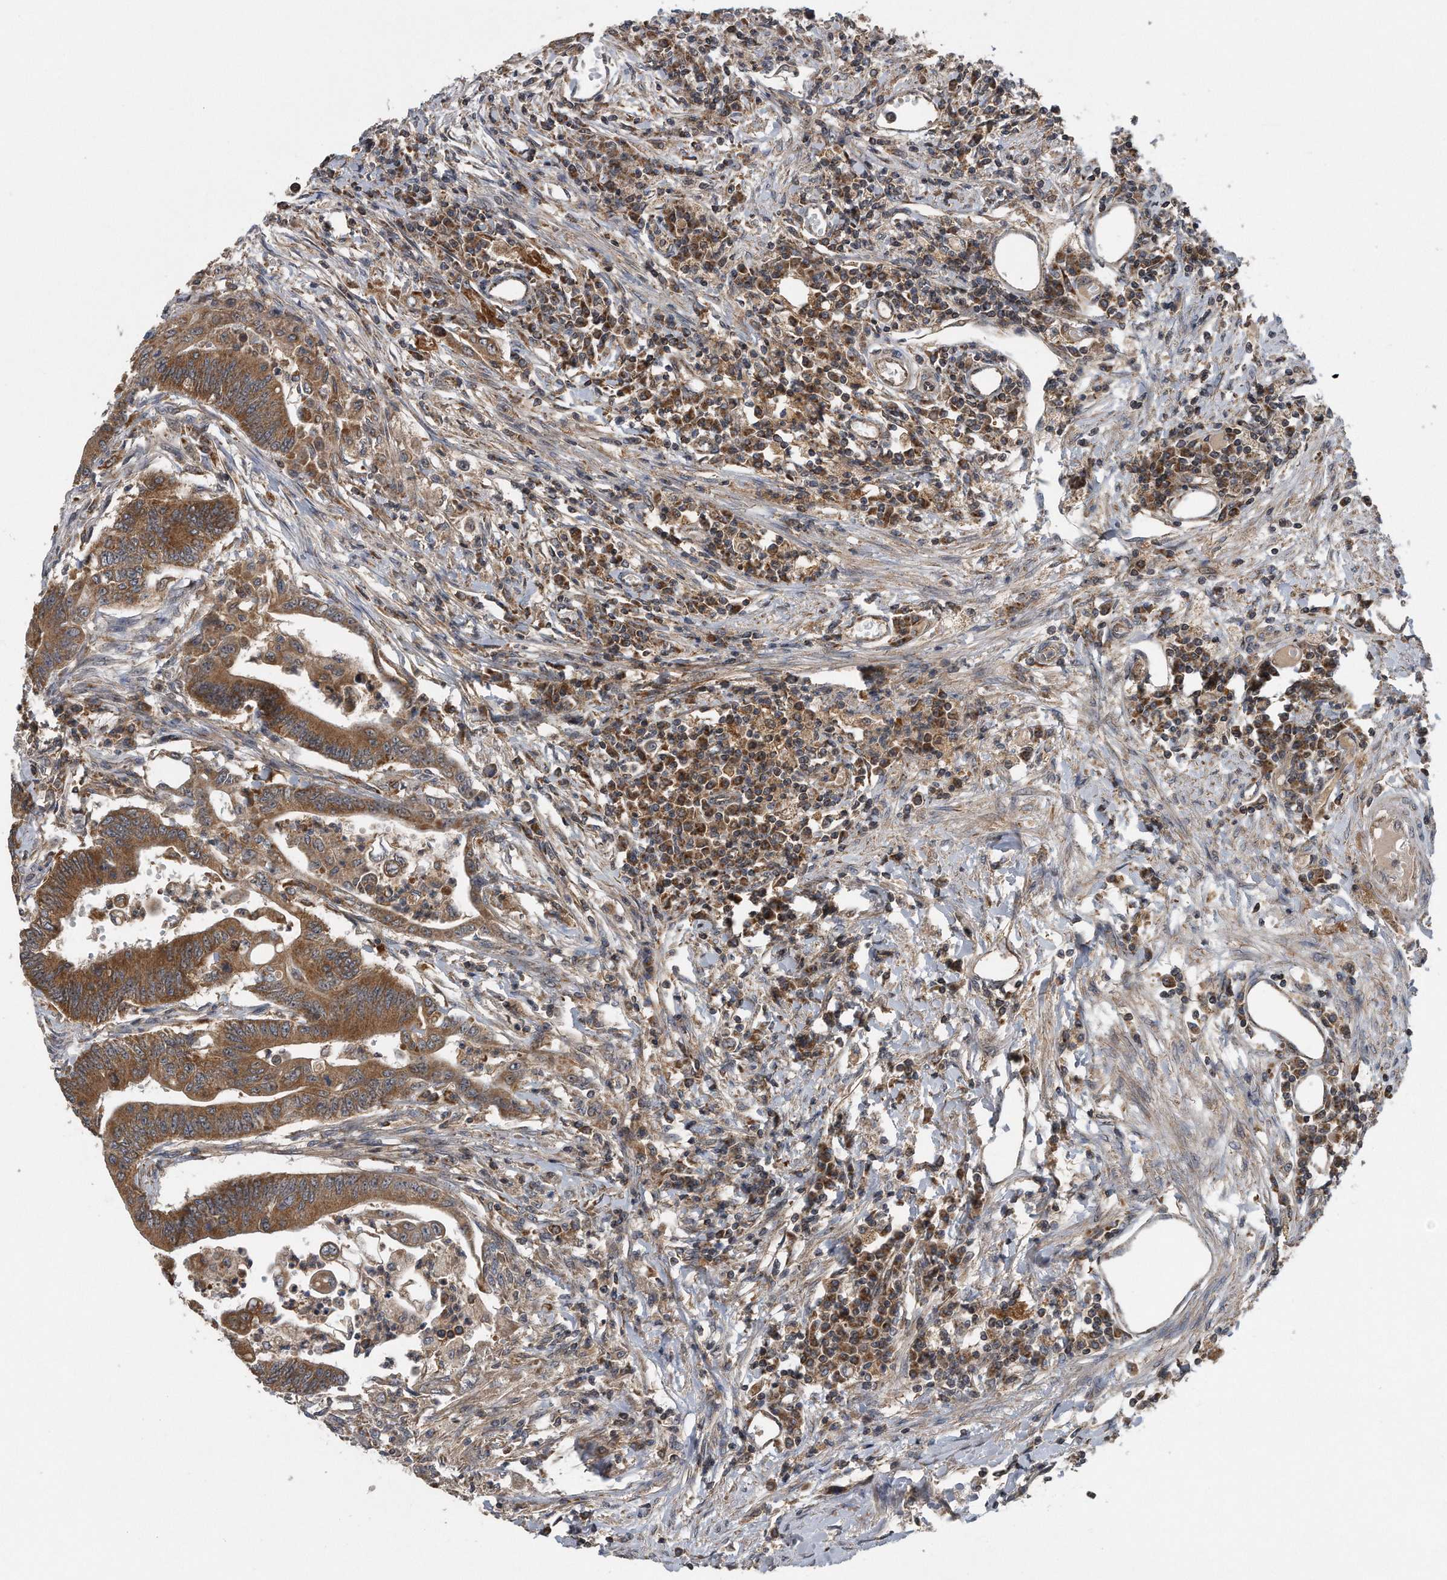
{"staining": {"intensity": "strong", "quantity": ">75%", "location": "cytoplasmic/membranous"}, "tissue": "colorectal cancer", "cell_type": "Tumor cells", "image_type": "cancer", "snomed": [{"axis": "morphology", "description": "Adenoma, NOS"}, {"axis": "morphology", "description": "Adenocarcinoma, NOS"}, {"axis": "topography", "description": "Colon"}], "caption": "Colorectal adenocarcinoma tissue exhibits strong cytoplasmic/membranous positivity in about >75% of tumor cells, visualized by immunohistochemistry.", "gene": "ALPK2", "patient": {"sex": "male", "age": 79}}